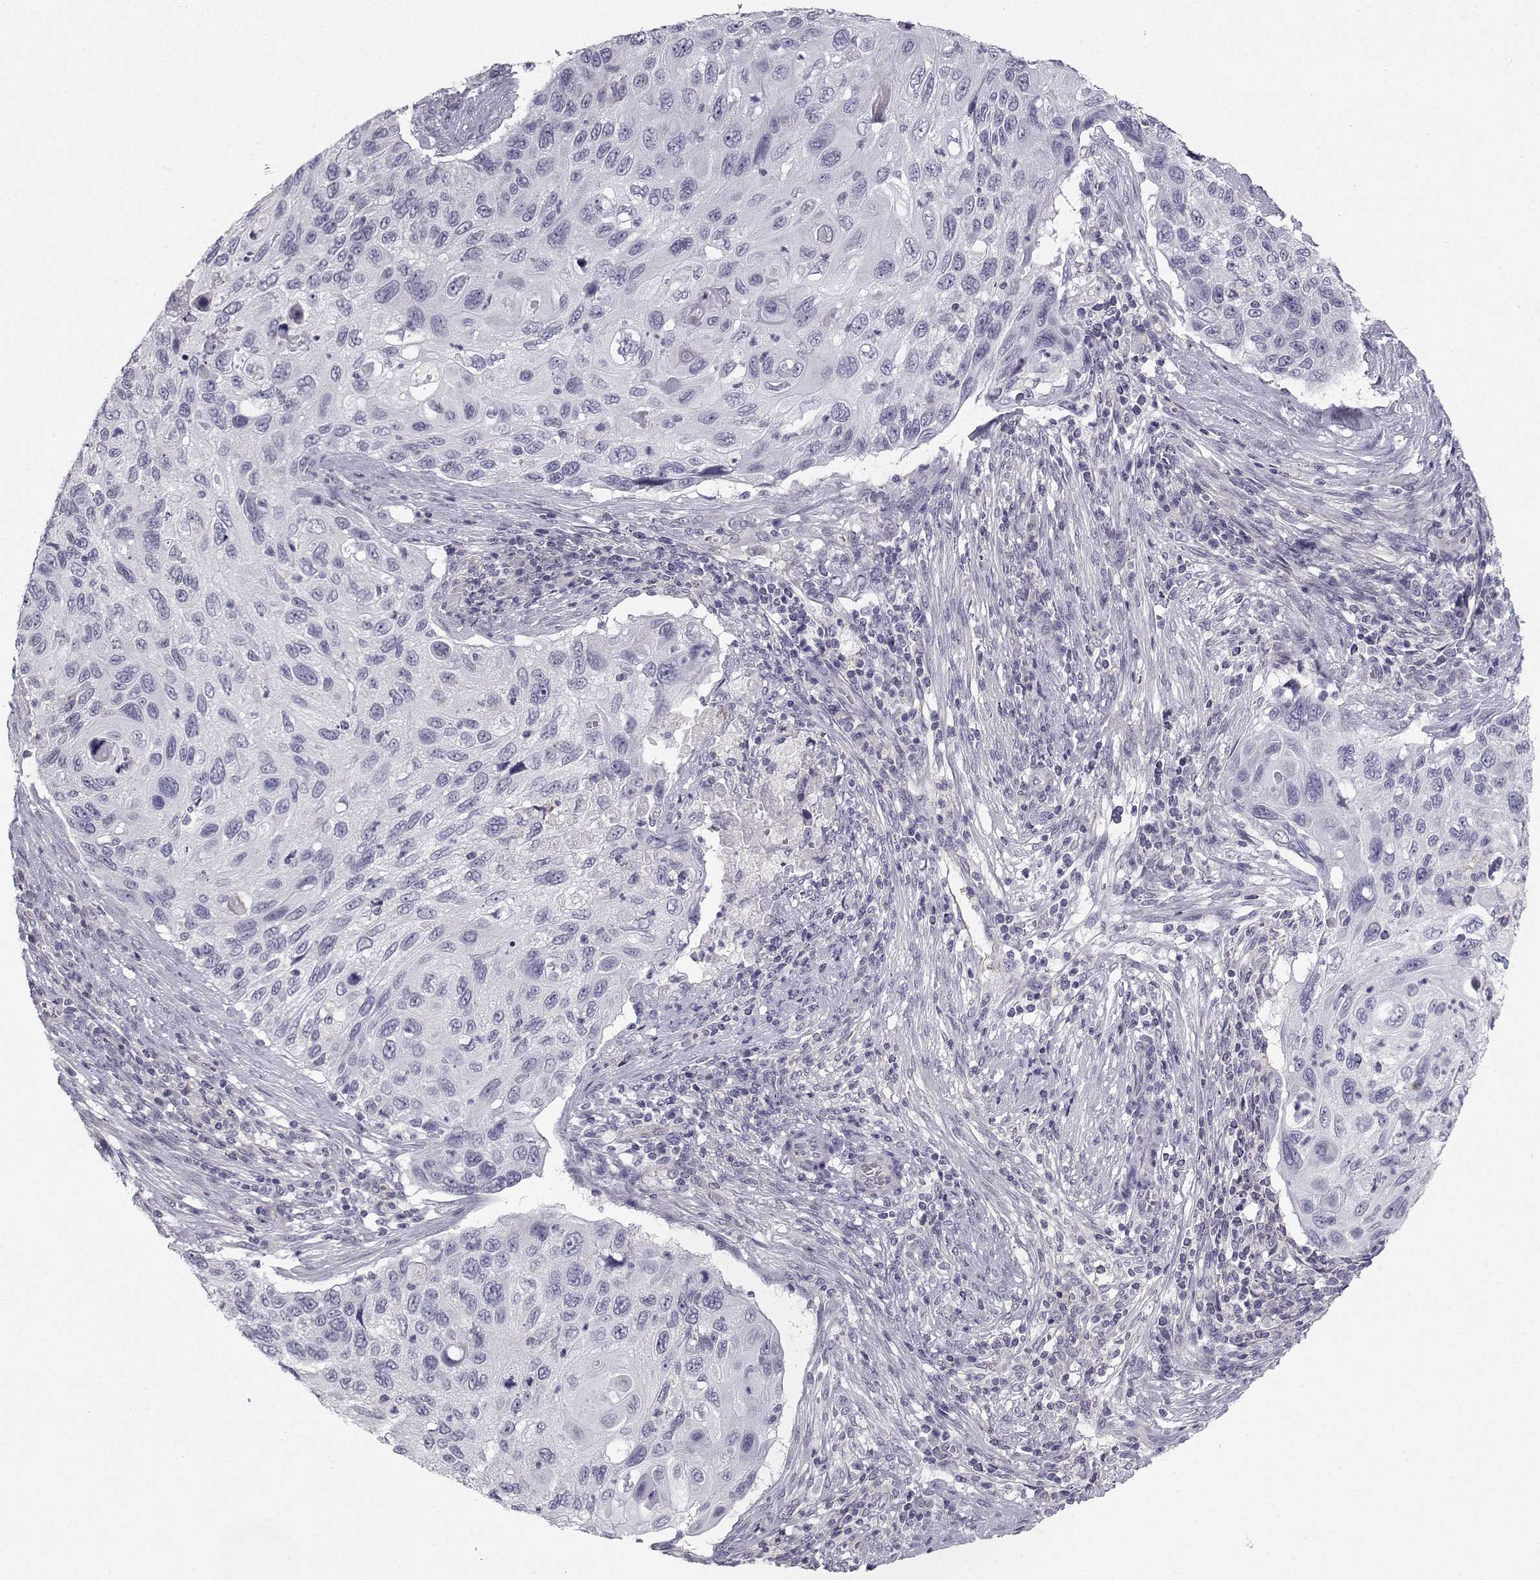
{"staining": {"intensity": "negative", "quantity": "none", "location": "none"}, "tissue": "cervical cancer", "cell_type": "Tumor cells", "image_type": "cancer", "snomed": [{"axis": "morphology", "description": "Squamous cell carcinoma, NOS"}, {"axis": "topography", "description": "Cervix"}], "caption": "An immunohistochemistry histopathology image of squamous cell carcinoma (cervical) is shown. There is no staining in tumor cells of squamous cell carcinoma (cervical).", "gene": "SPDYE4", "patient": {"sex": "female", "age": 70}}